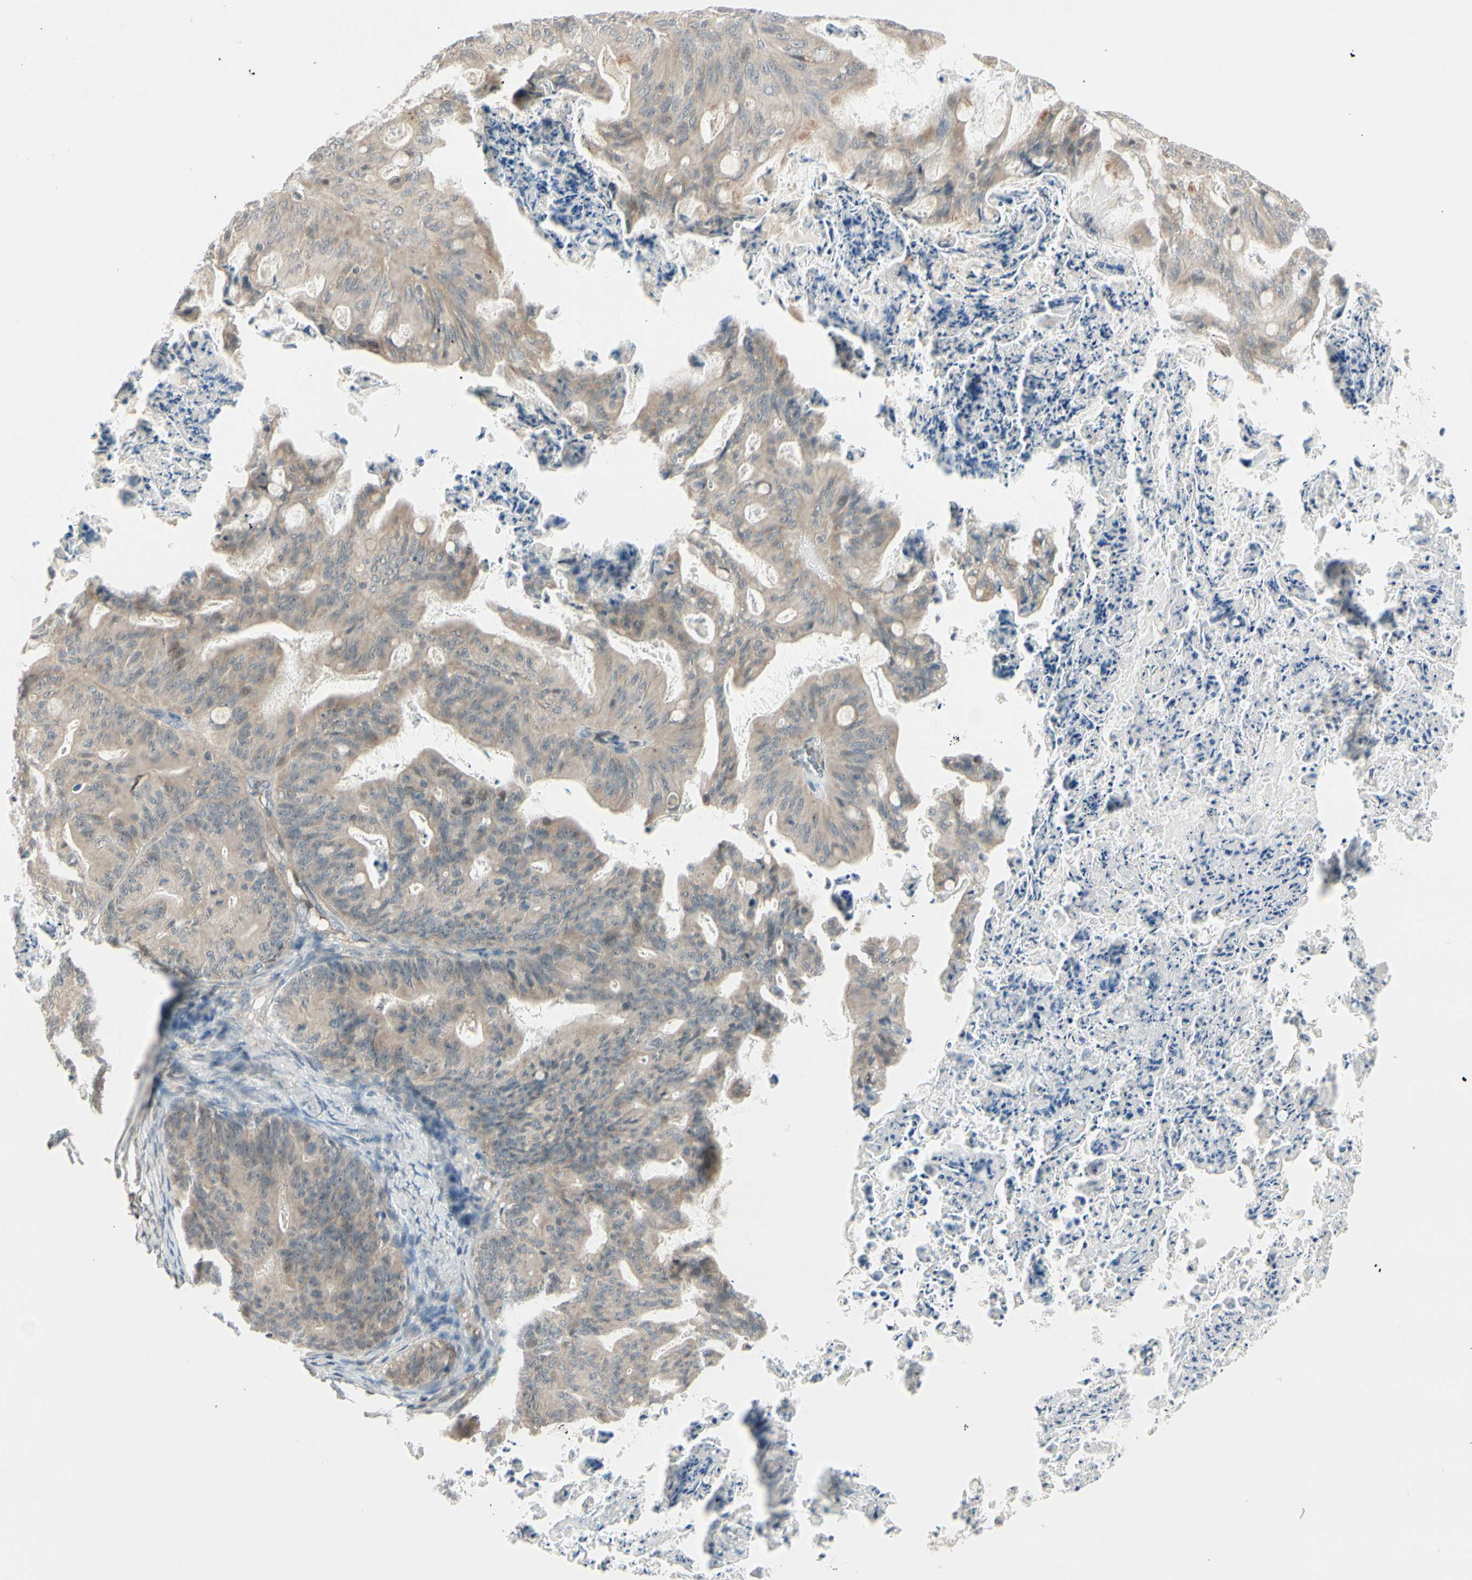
{"staining": {"intensity": "weak", "quantity": ">75%", "location": "cytoplasmic/membranous"}, "tissue": "ovarian cancer", "cell_type": "Tumor cells", "image_type": "cancer", "snomed": [{"axis": "morphology", "description": "Cystadenocarcinoma, mucinous, NOS"}, {"axis": "topography", "description": "Ovary"}], "caption": "IHC of human ovarian cancer shows low levels of weak cytoplasmic/membranous positivity in approximately >75% of tumor cells.", "gene": "FGF10", "patient": {"sex": "female", "age": 36}}